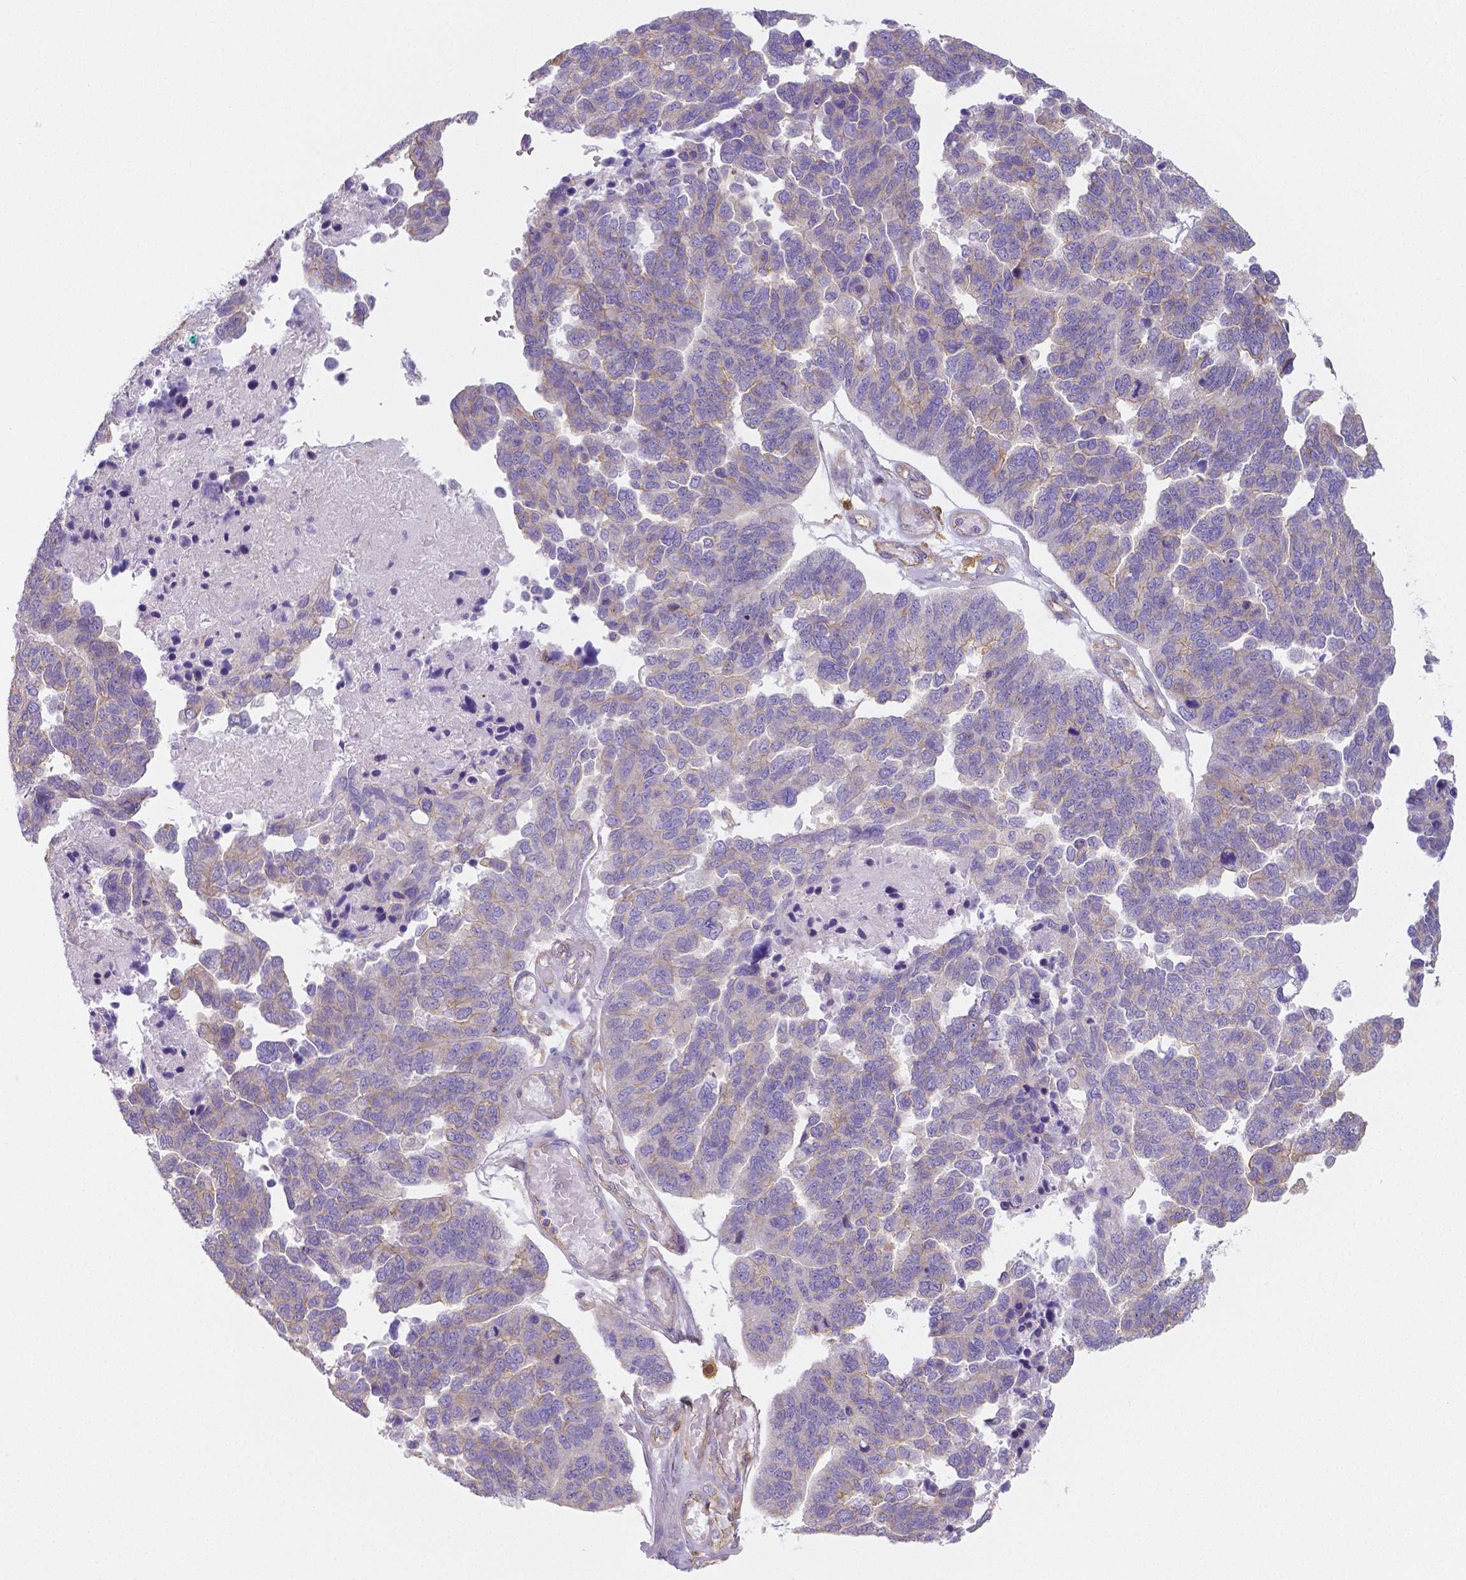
{"staining": {"intensity": "weak", "quantity": "<25%", "location": "cytoplasmic/membranous"}, "tissue": "ovarian cancer", "cell_type": "Tumor cells", "image_type": "cancer", "snomed": [{"axis": "morphology", "description": "Cystadenocarcinoma, serous, NOS"}, {"axis": "topography", "description": "Ovary"}], "caption": "High power microscopy image of an immunohistochemistry (IHC) photomicrograph of serous cystadenocarcinoma (ovarian), revealing no significant positivity in tumor cells.", "gene": "CRMP1", "patient": {"sex": "female", "age": 64}}